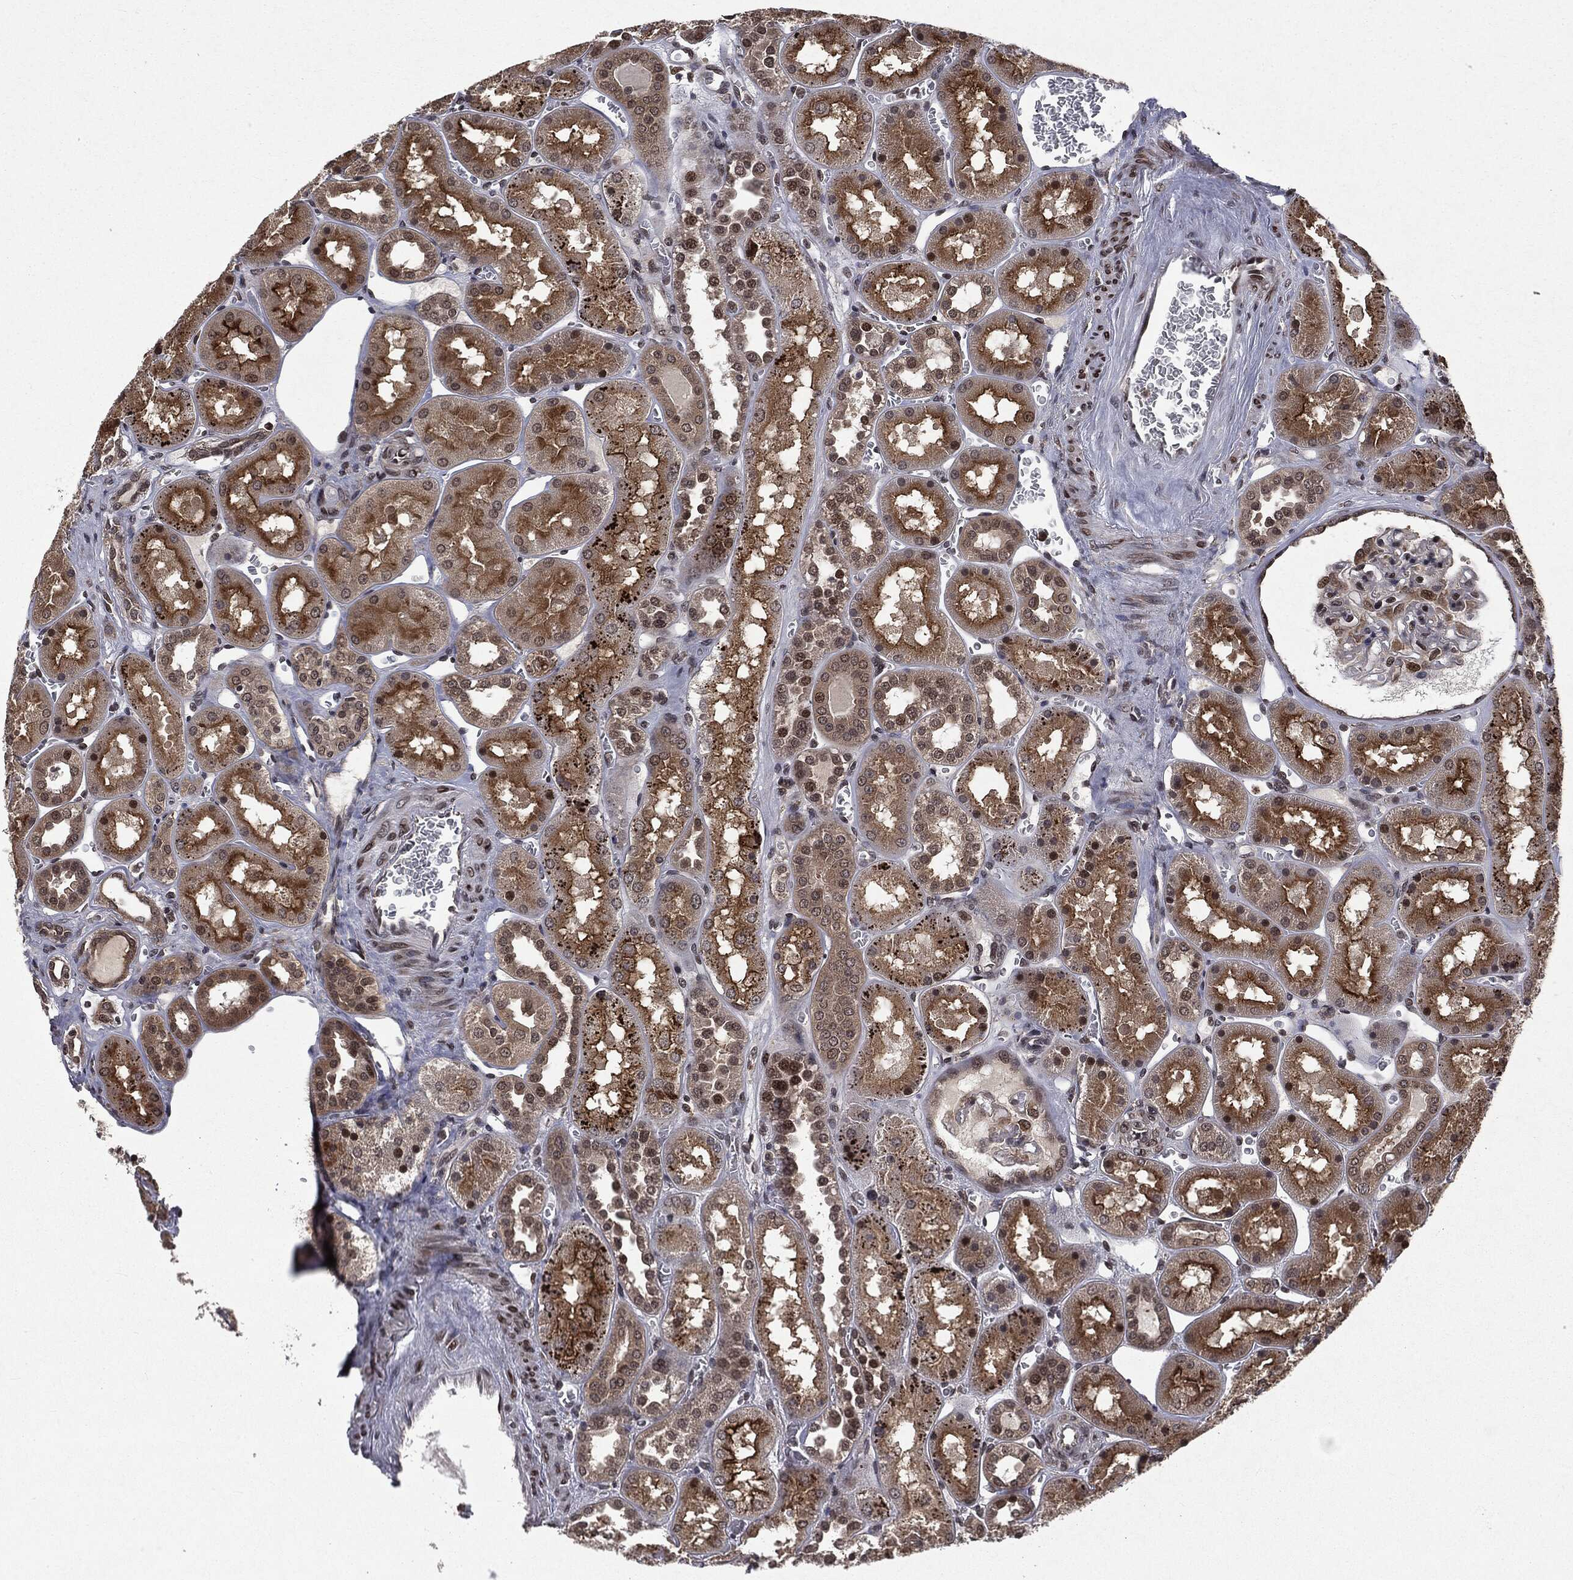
{"staining": {"intensity": "moderate", "quantity": "<25%", "location": "cytoplasmic/membranous"}, "tissue": "kidney", "cell_type": "Cells in glomeruli", "image_type": "normal", "snomed": [{"axis": "morphology", "description": "Normal tissue, NOS"}, {"axis": "topography", "description": "Kidney"}], "caption": "The micrograph displays immunohistochemical staining of benign kidney. There is moderate cytoplasmic/membranous staining is appreciated in about <25% of cells in glomeruli. The staining is performed using DAB (3,3'-diaminobenzidine) brown chromogen to label protein expression. The nuclei are counter-stained blue using hematoxylin.", "gene": "STAU2", "patient": {"sex": "male", "age": 73}}